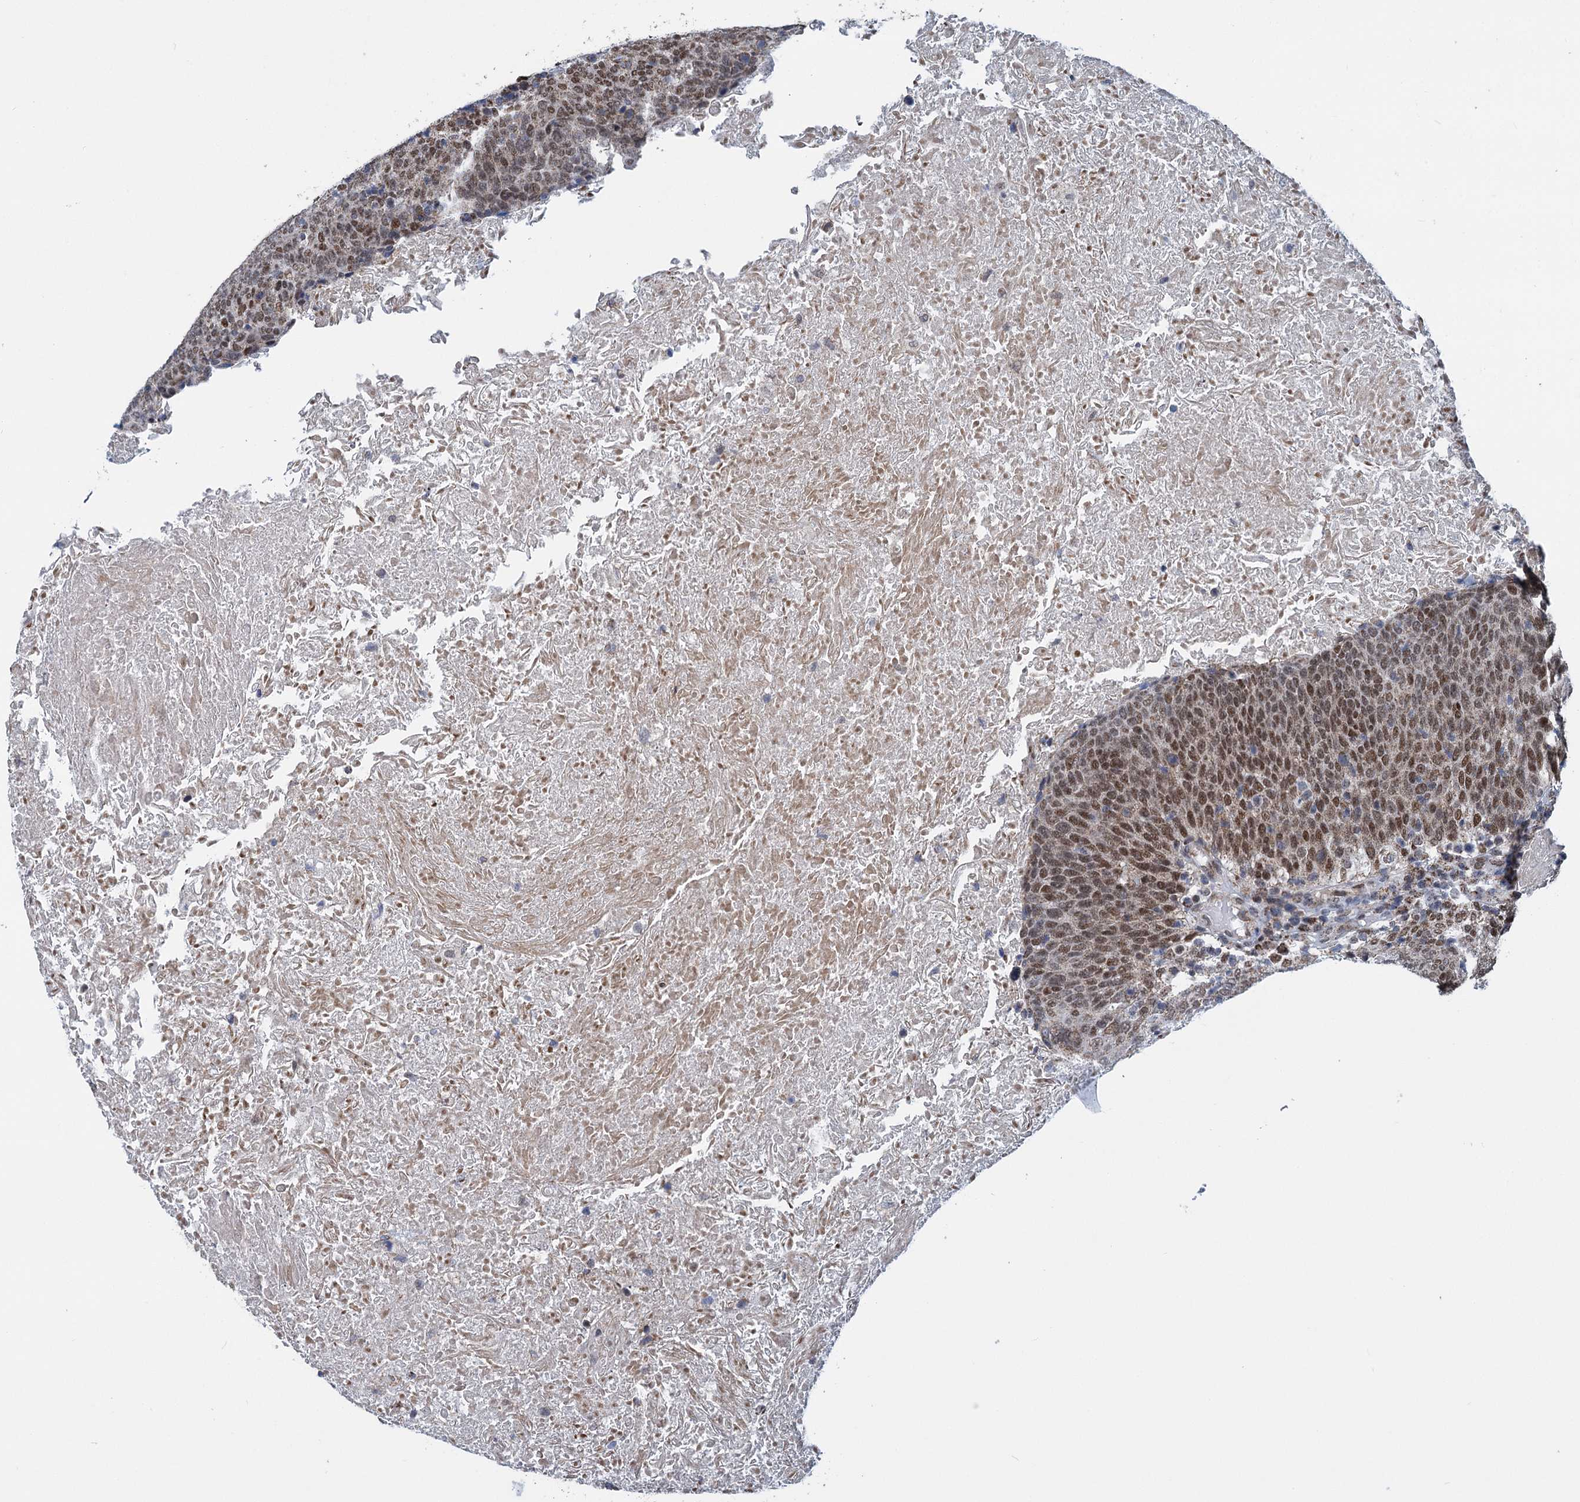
{"staining": {"intensity": "moderate", "quantity": ">75%", "location": "cytoplasmic/membranous,nuclear"}, "tissue": "head and neck cancer", "cell_type": "Tumor cells", "image_type": "cancer", "snomed": [{"axis": "morphology", "description": "Squamous cell carcinoma, NOS"}, {"axis": "morphology", "description": "Squamous cell carcinoma, metastatic, NOS"}, {"axis": "topography", "description": "Lymph node"}, {"axis": "topography", "description": "Head-Neck"}], "caption": "A brown stain shows moderate cytoplasmic/membranous and nuclear positivity of a protein in head and neck cancer (metastatic squamous cell carcinoma) tumor cells.", "gene": "MORN3", "patient": {"sex": "male", "age": 62}}